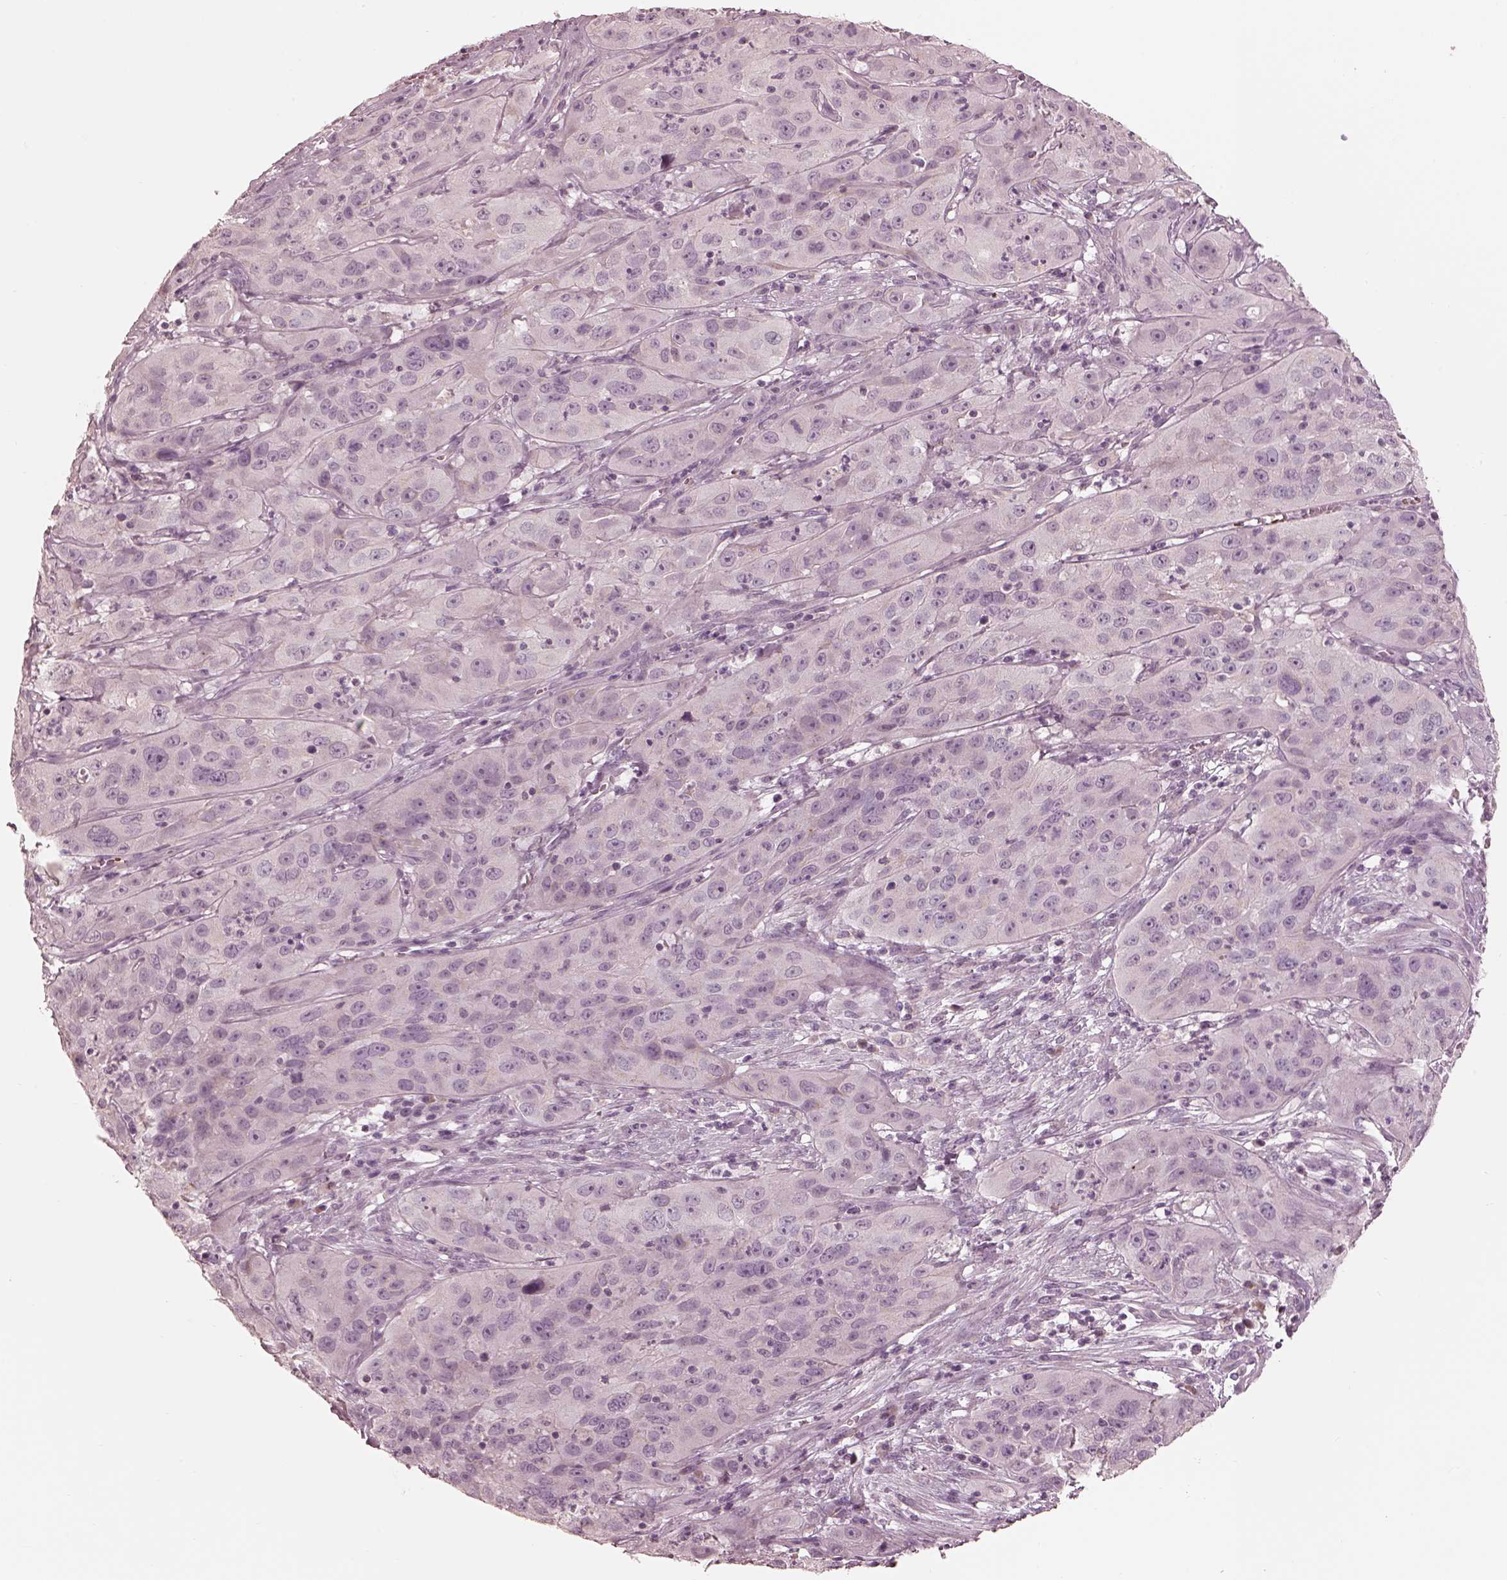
{"staining": {"intensity": "negative", "quantity": "none", "location": "none"}, "tissue": "cervical cancer", "cell_type": "Tumor cells", "image_type": "cancer", "snomed": [{"axis": "morphology", "description": "Squamous cell carcinoma, NOS"}, {"axis": "topography", "description": "Cervix"}], "caption": "Immunohistochemistry (IHC) of cervical cancer shows no expression in tumor cells.", "gene": "ANKLE1", "patient": {"sex": "female", "age": 32}}